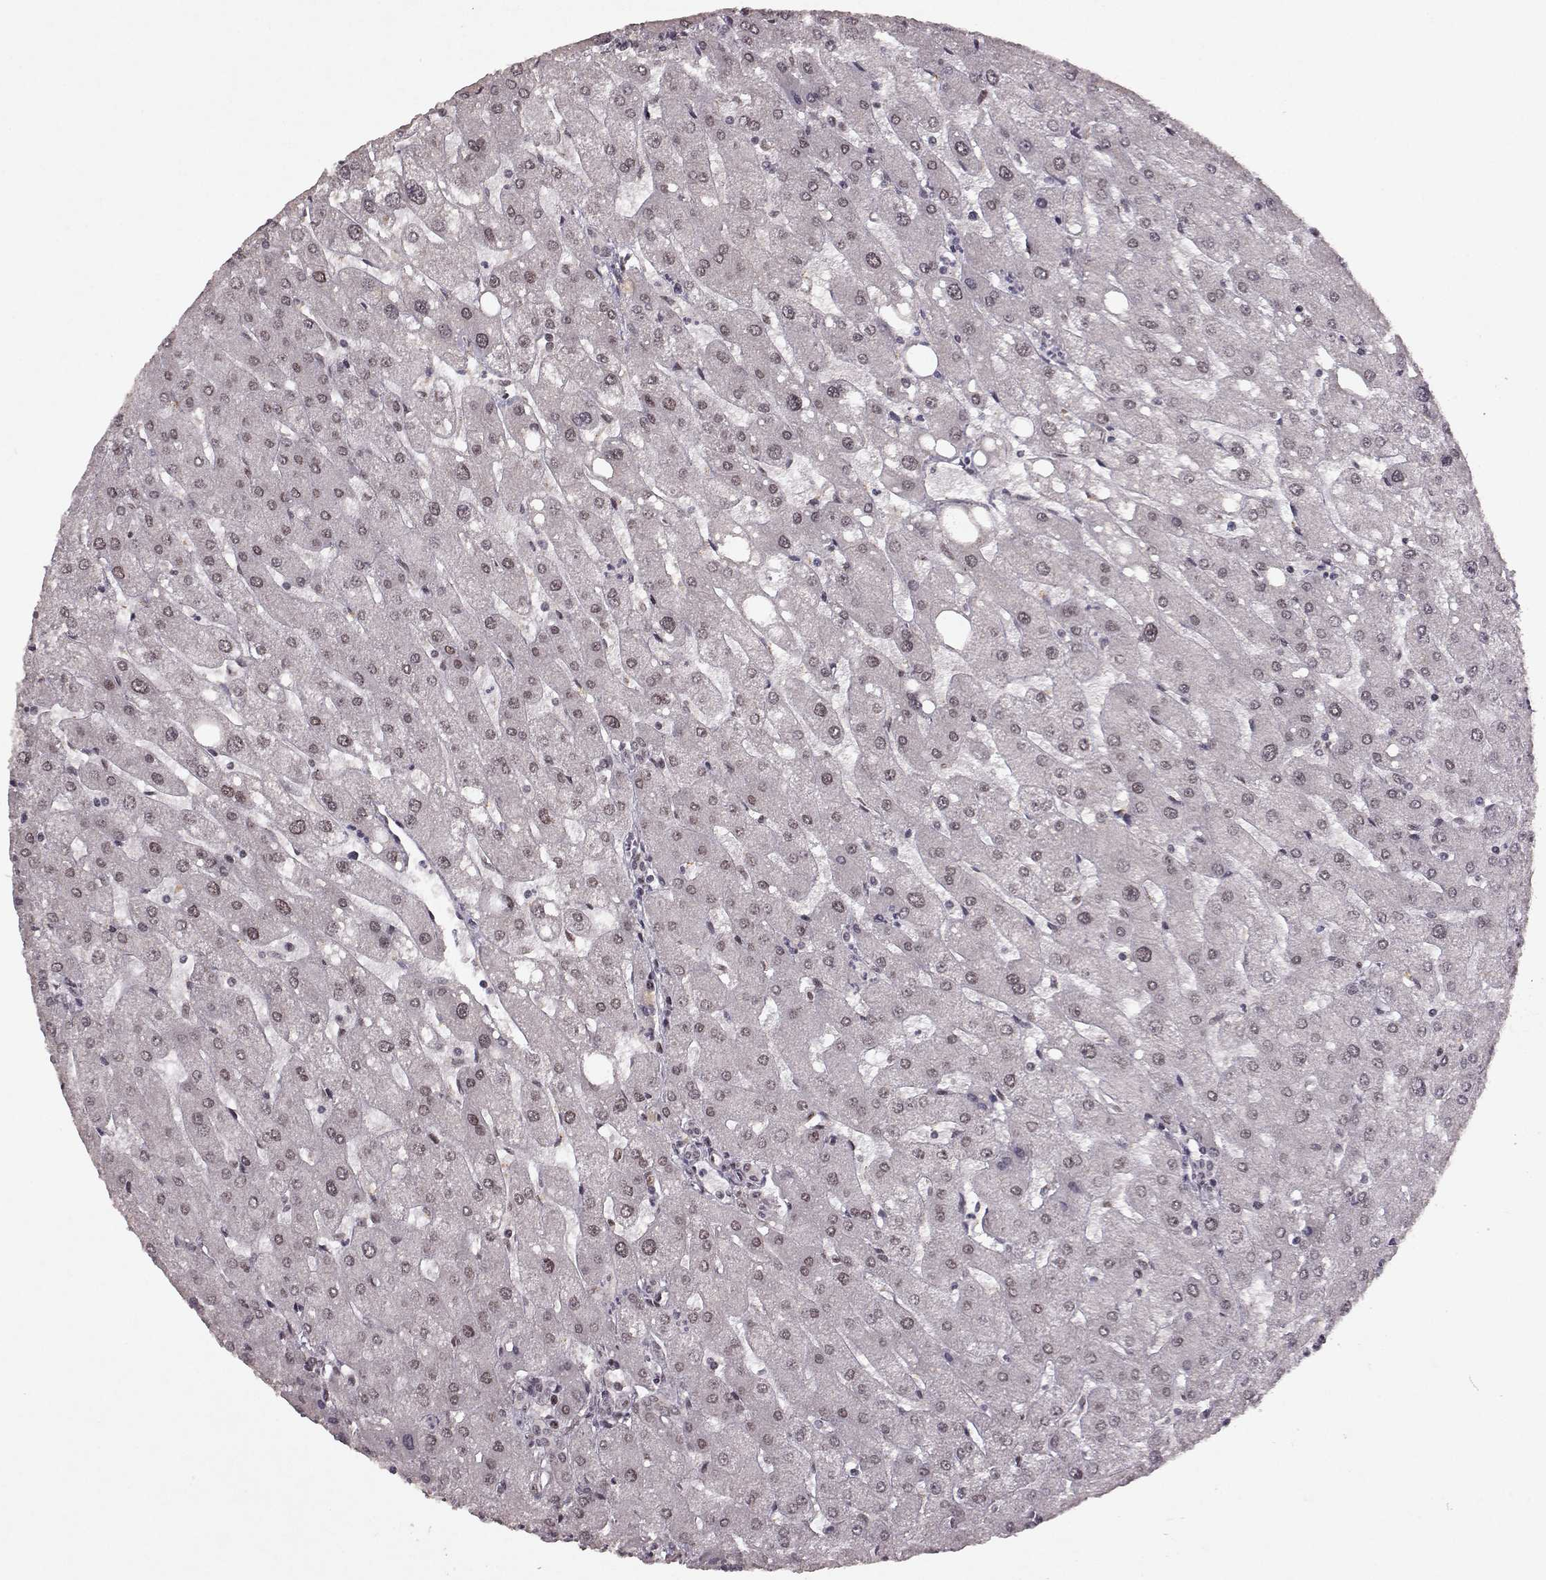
{"staining": {"intensity": "negative", "quantity": "none", "location": "none"}, "tissue": "liver", "cell_type": "Cholangiocytes", "image_type": "normal", "snomed": [{"axis": "morphology", "description": "Normal tissue, NOS"}, {"axis": "topography", "description": "Liver"}], "caption": "This is a micrograph of IHC staining of unremarkable liver, which shows no staining in cholangiocytes. (DAB IHC visualized using brightfield microscopy, high magnification).", "gene": "RRAGD", "patient": {"sex": "male", "age": 67}}